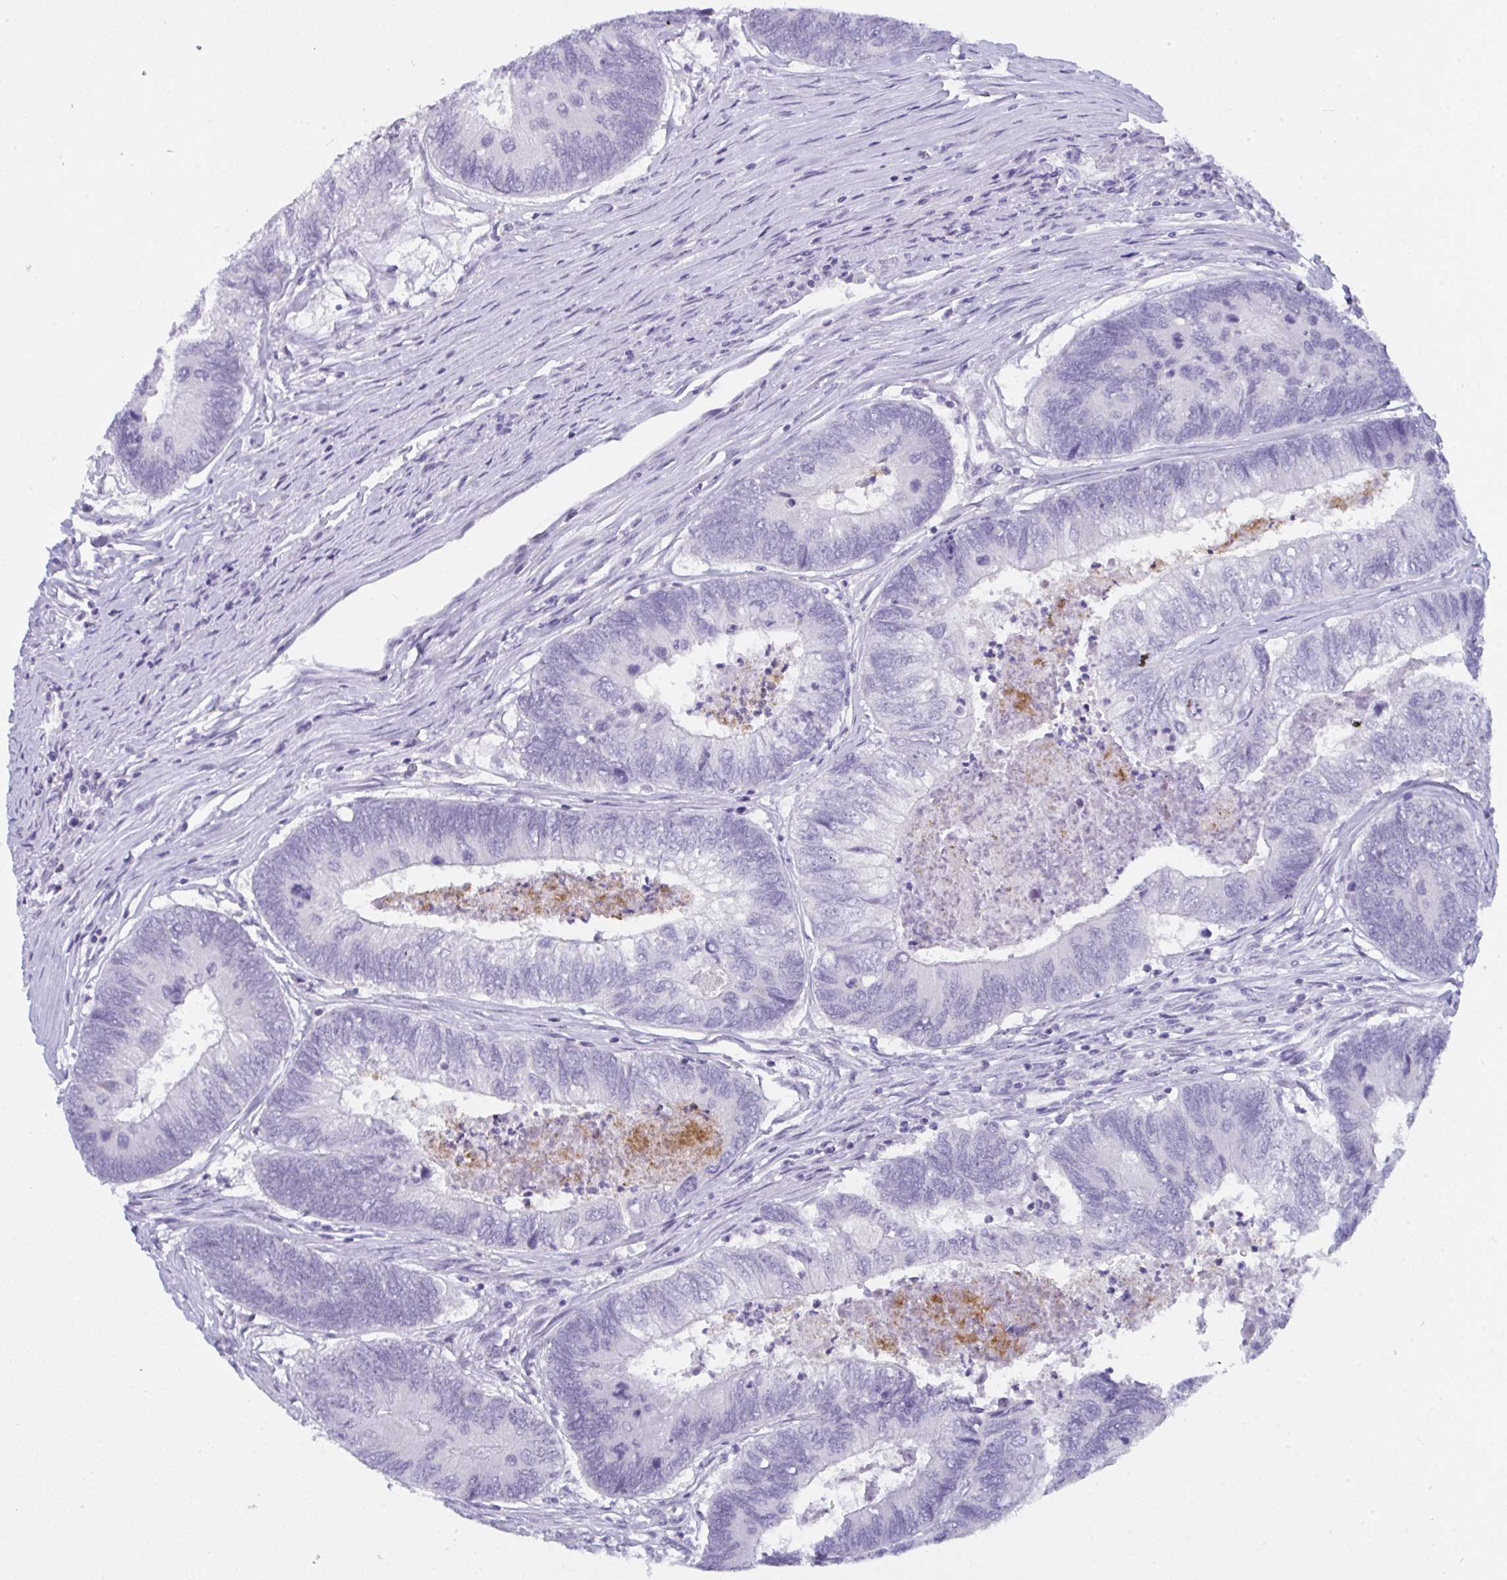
{"staining": {"intensity": "negative", "quantity": "none", "location": "none"}, "tissue": "colorectal cancer", "cell_type": "Tumor cells", "image_type": "cancer", "snomed": [{"axis": "morphology", "description": "Adenocarcinoma, NOS"}, {"axis": "topography", "description": "Colon"}], "caption": "The photomicrograph demonstrates no significant positivity in tumor cells of colorectal cancer.", "gene": "PRDM9", "patient": {"sex": "female", "age": 67}}